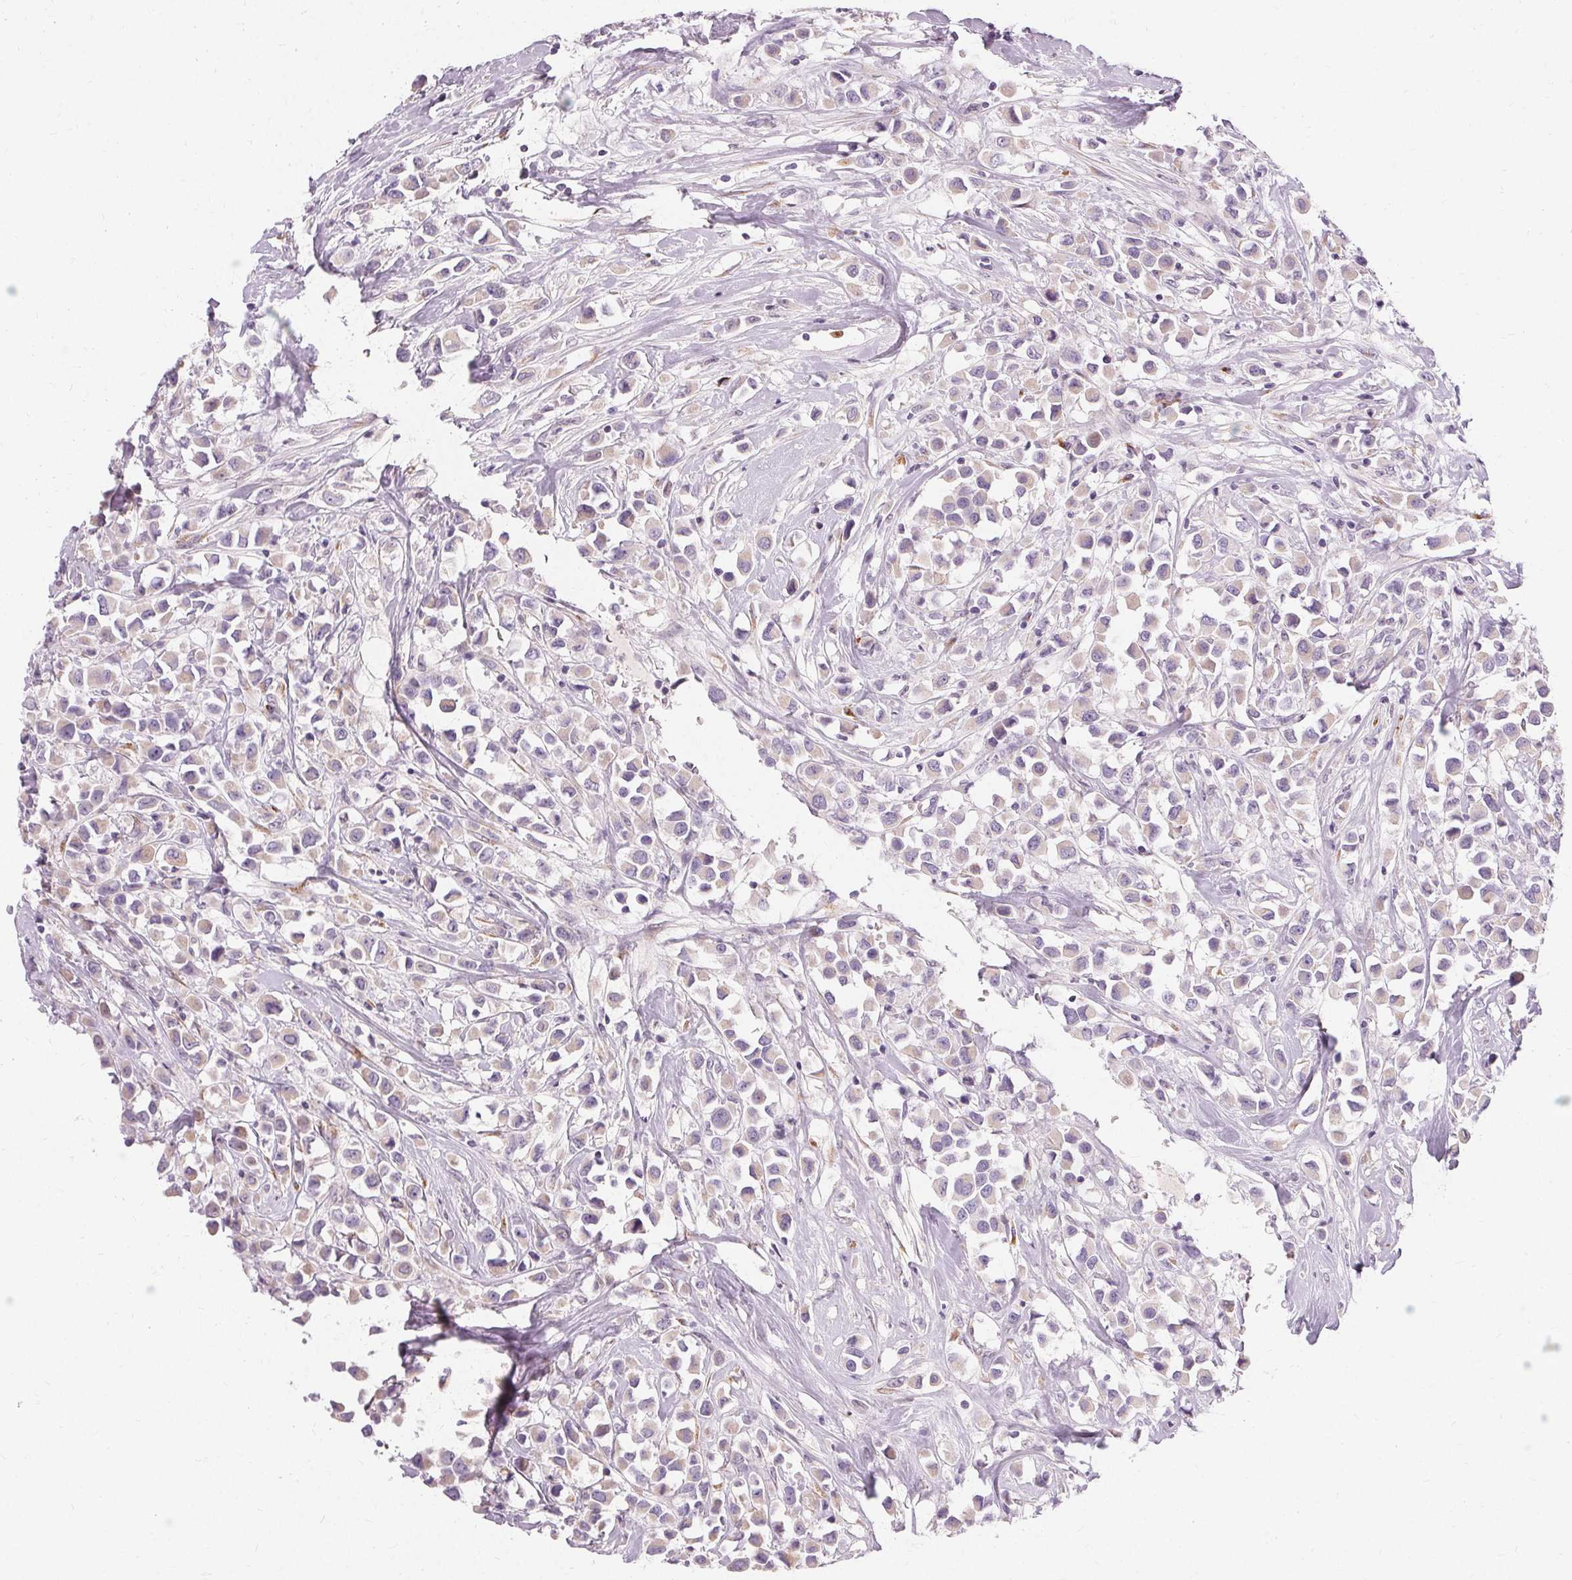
{"staining": {"intensity": "negative", "quantity": "none", "location": "none"}, "tissue": "breast cancer", "cell_type": "Tumor cells", "image_type": "cancer", "snomed": [{"axis": "morphology", "description": "Duct carcinoma"}, {"axis": "topography", "description": "Breast"}], "caption": "An image of breast cancer (invasive ductal carcinoma) stained for a protein displays no brown staining in tumor cells.", "gene": "FCRL3", "patient": {"sex": "female", "age": 61}}